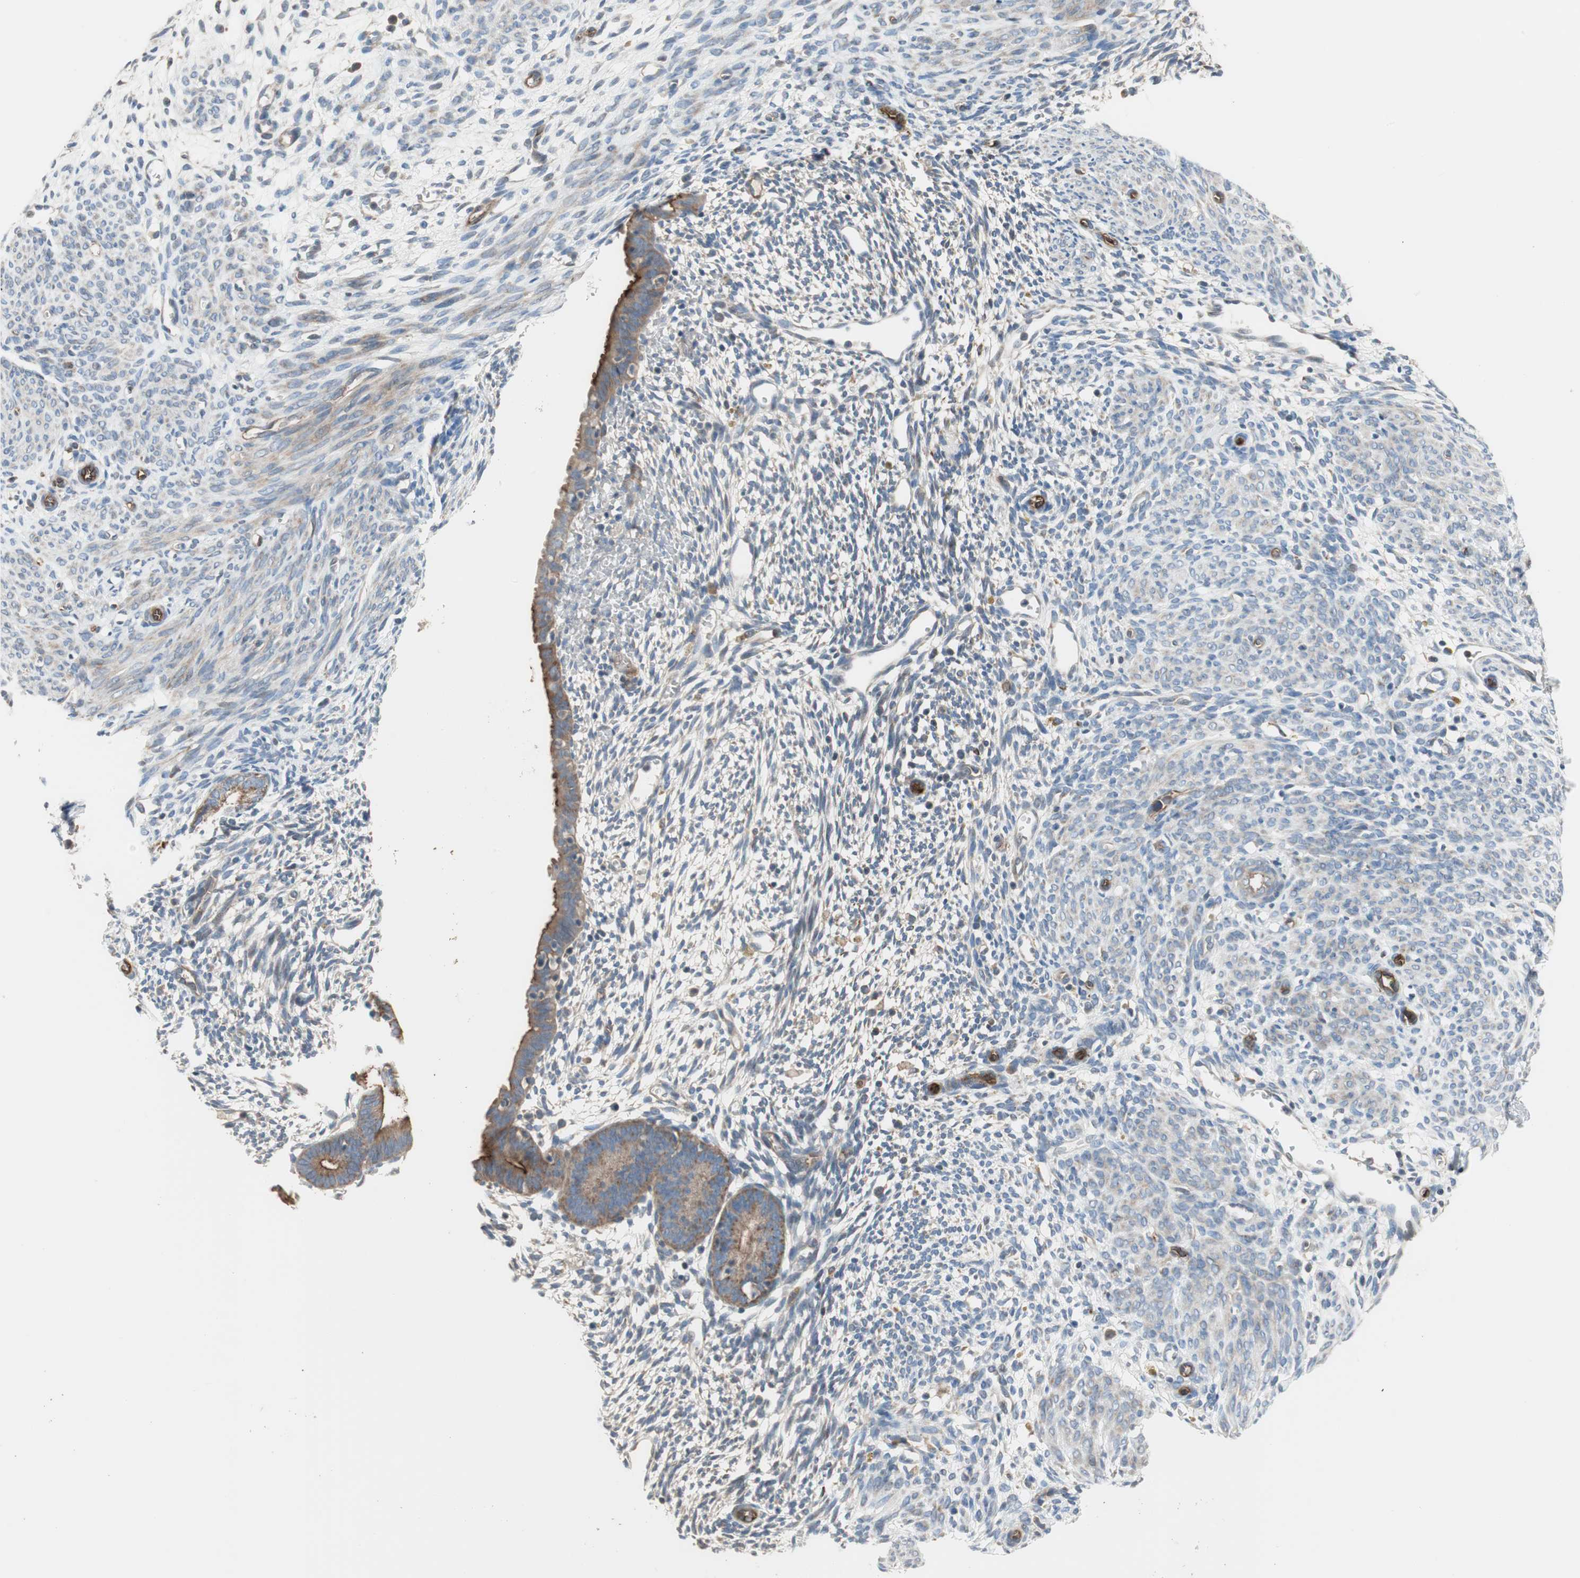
{"staining": {"intensity": "weak", "quantity": "25%-75%", "location": "cytoplasmic/membranous"}, "tissue": "endometrium", "cell_type": "Cells in endometrial stroma", "image_type": "normal", "snomed": [{"axis": "morphology", "description": "Normal tissue, NOS"}, {"axis": "morphology", "description": "Atrophy, NOS"}, {"axis": "topography", "description": "Uterus"}, {"axis": "topography", "description": "Endometrium"}], "caption": "A histopathology image showing weak cytoplasmic/membranous staining in approximately 25%-75% of cells in endometrial stroma in normal endometrium, as visualized by brown immunohistochemical staining.", "gene": "ALPL", "patient": {"sex": "female", "age": 68}}